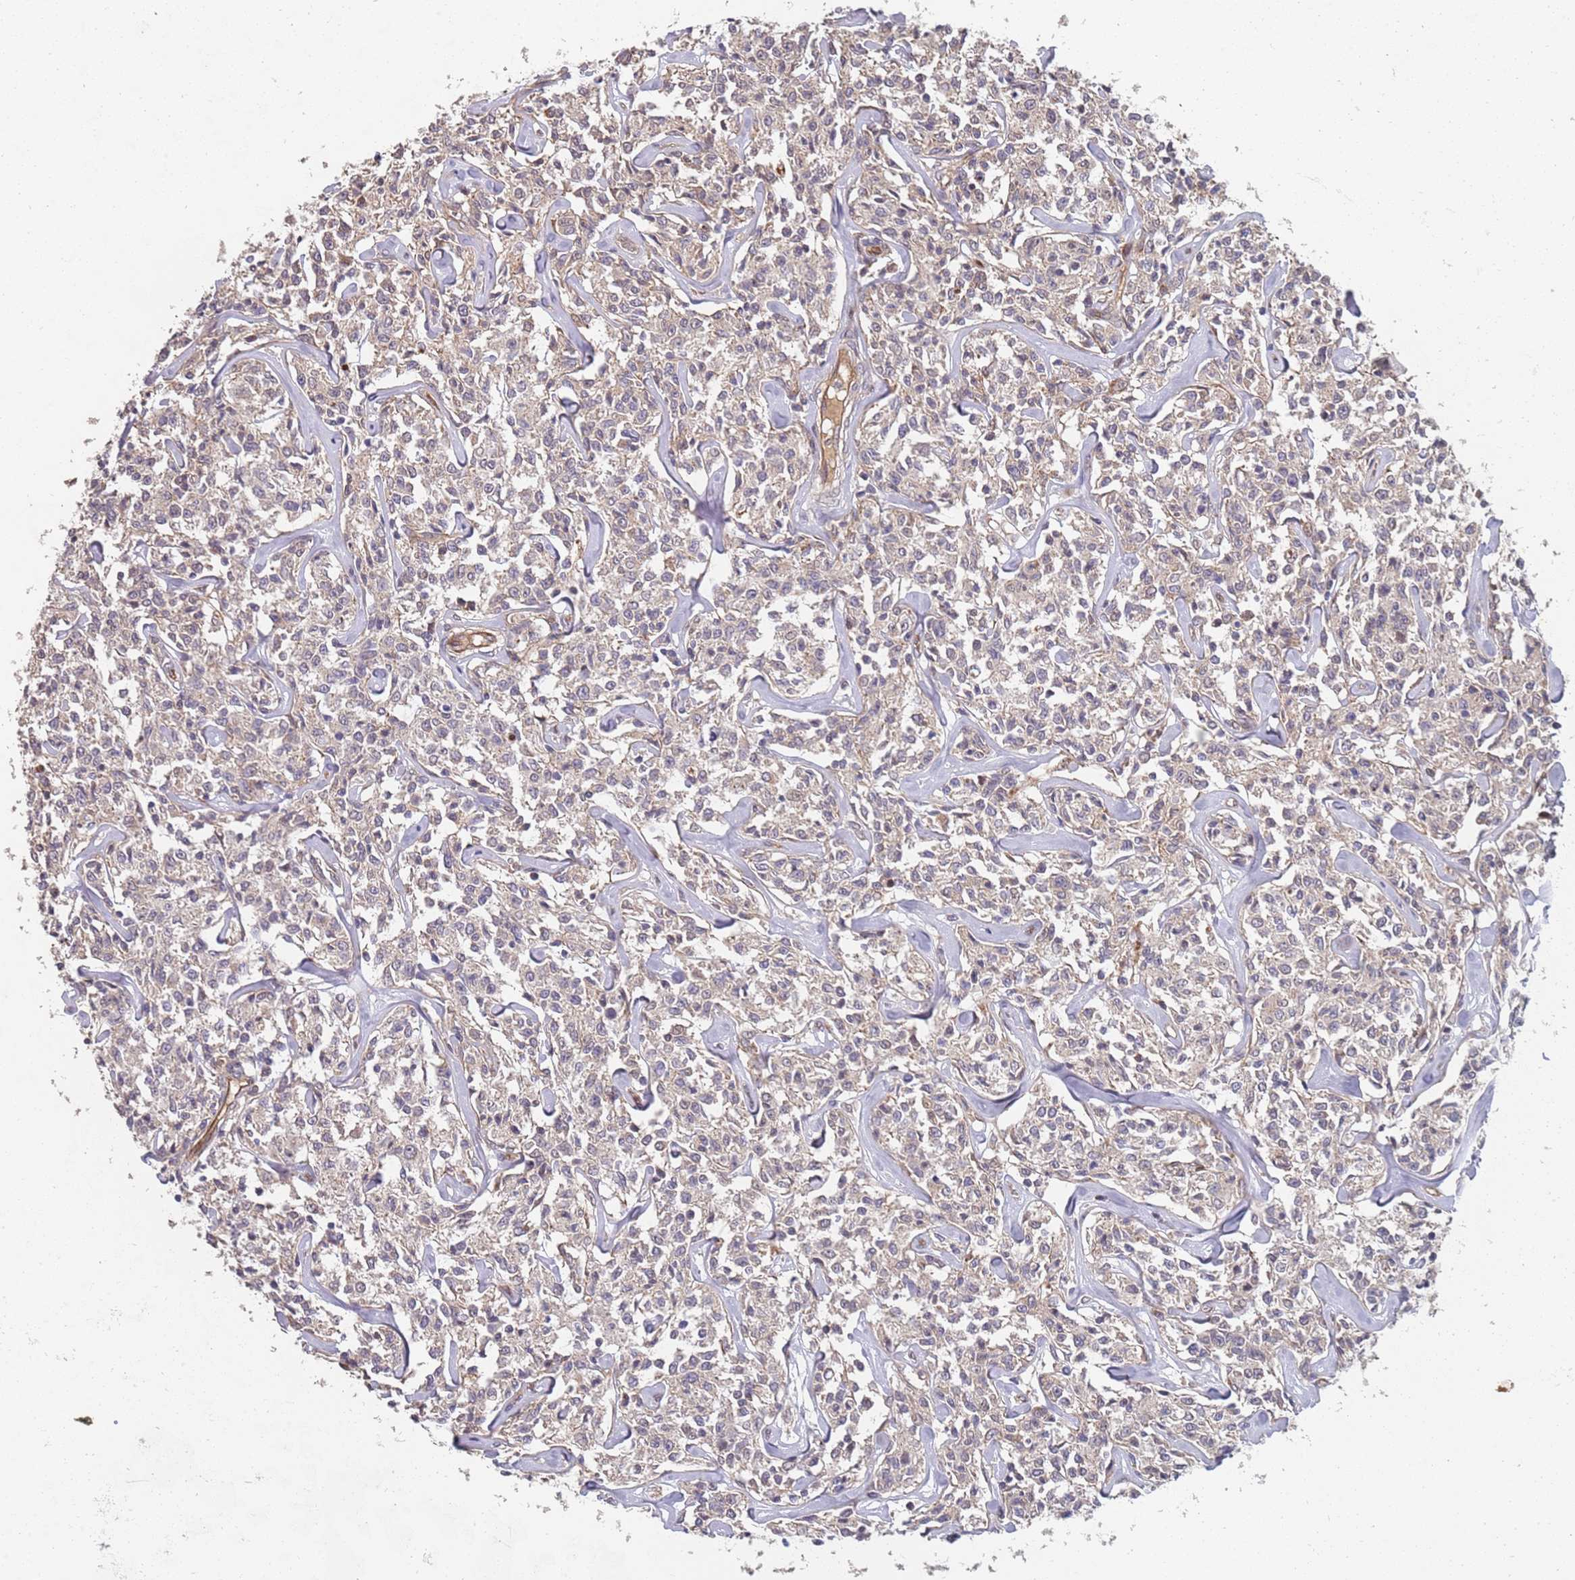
{"staining": {"intensity": "weak", "quantity": "<25%", "location": "cytoplasmic/membranous"}, "tissue": "lymphoma", "cell_type": "Tumor cells", "image_type": "cancer", "snomed": [{"axis": "morphology", "description": "Malignant lymphoma, non-Hodgkin's type, Low grade"}, {"axis": "topography", "description": "Small intestine"}], "caption": "Immunohistochemical staining of human low-grade malignant lymphoma, non-Hodgkin's type demonstrates no significant positivity in tumor cells. (Immunohistochemistry (ihc), brightfield microscopy, high magnification).", "gene": "ABCB6", "patient": {"sex": "female", "age": 59}}